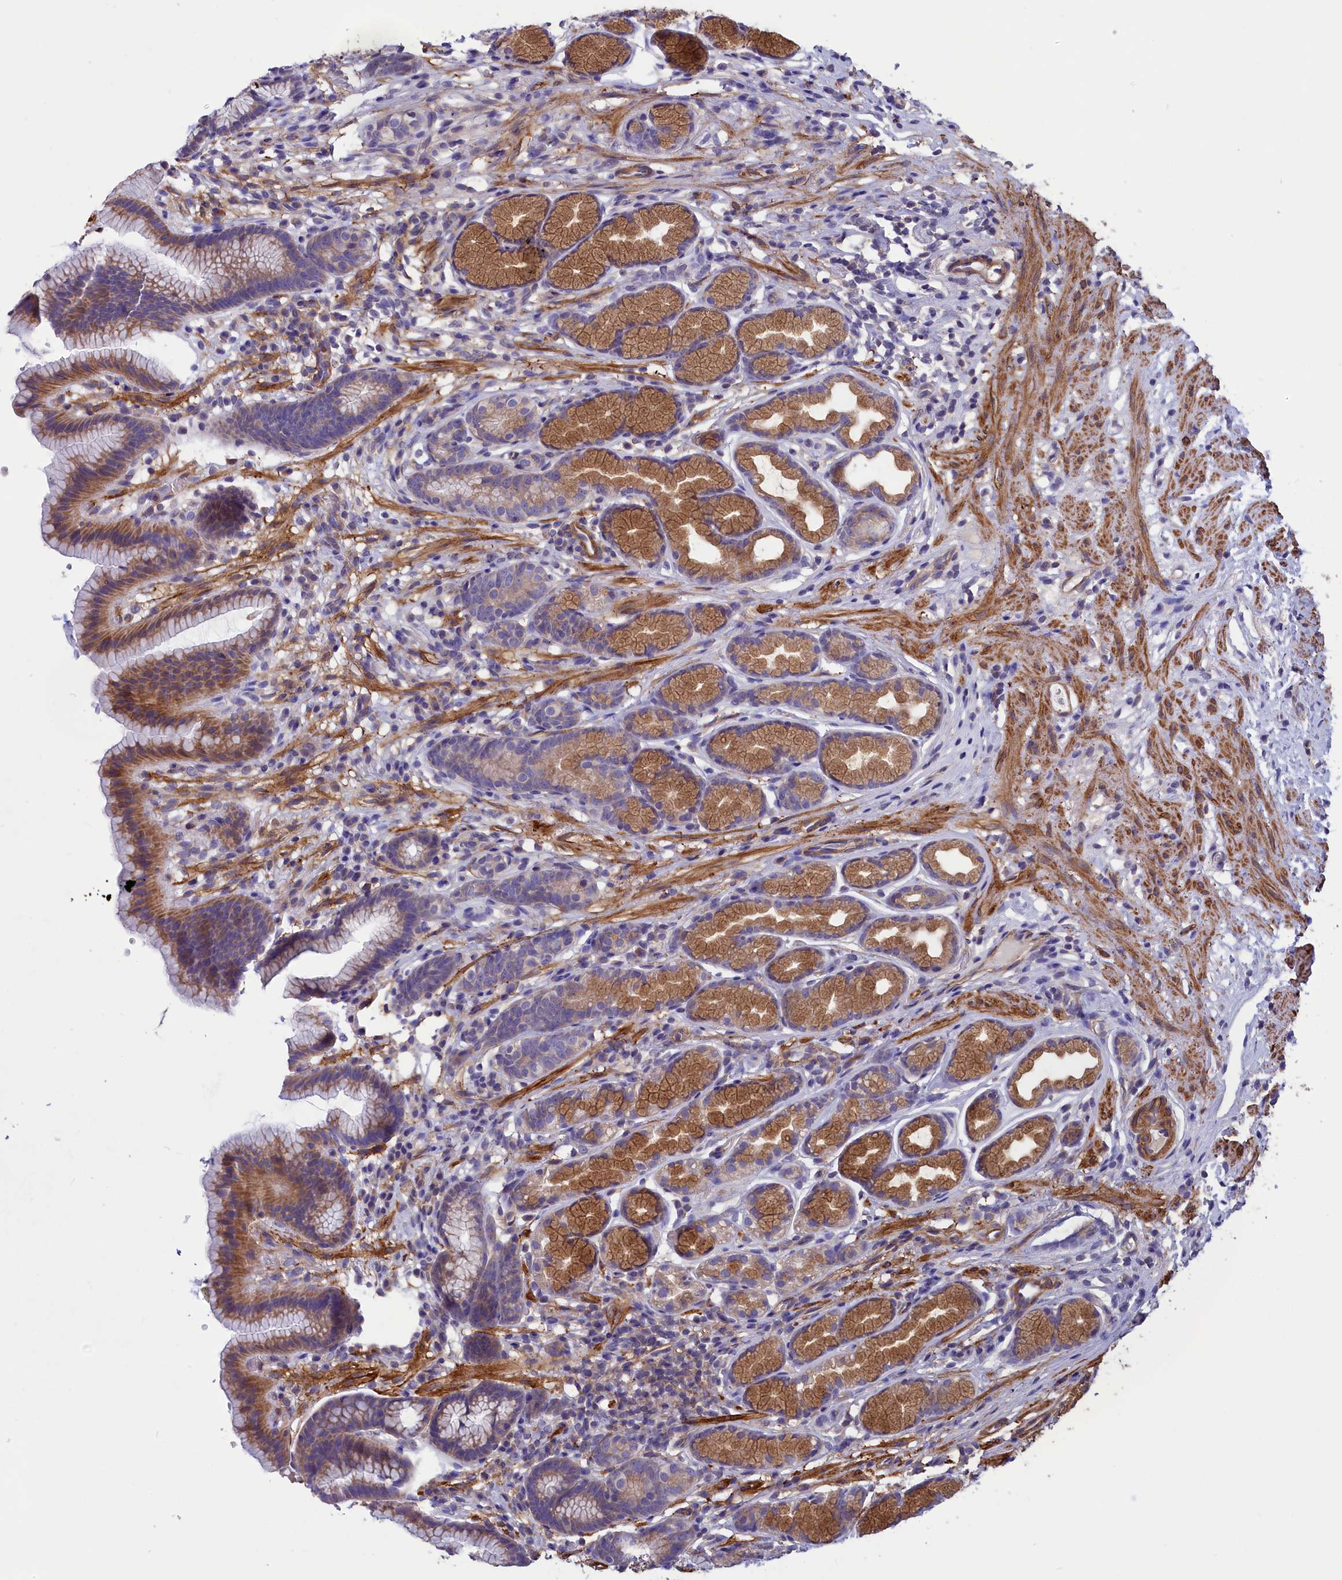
{"staining": {"intensity": "moderate", "quantity": "25%-75%", "location": "cytoplasmic/membranous"}, "tissue": "stomach", "cell_type": "Glandular cells", "image_type": "normal", "snomed": [{"axis": "morphology", "description": "Normal tissue, NOS"}, {"axis": "topography", "description": "Stomach"}], "caption": "Stomach was stained to show a protein in brown. There is medium levels of moderate cytoplasmic/membranous staining in approximately 25%-75% of glandular cells. The staining is performed using DAB brown chromogen to label protein expression. The nuclei are counter-stained blue using hematoxylin.", "gene": "AMDHD2", "patient": {"sex": "male", "age": 42}}